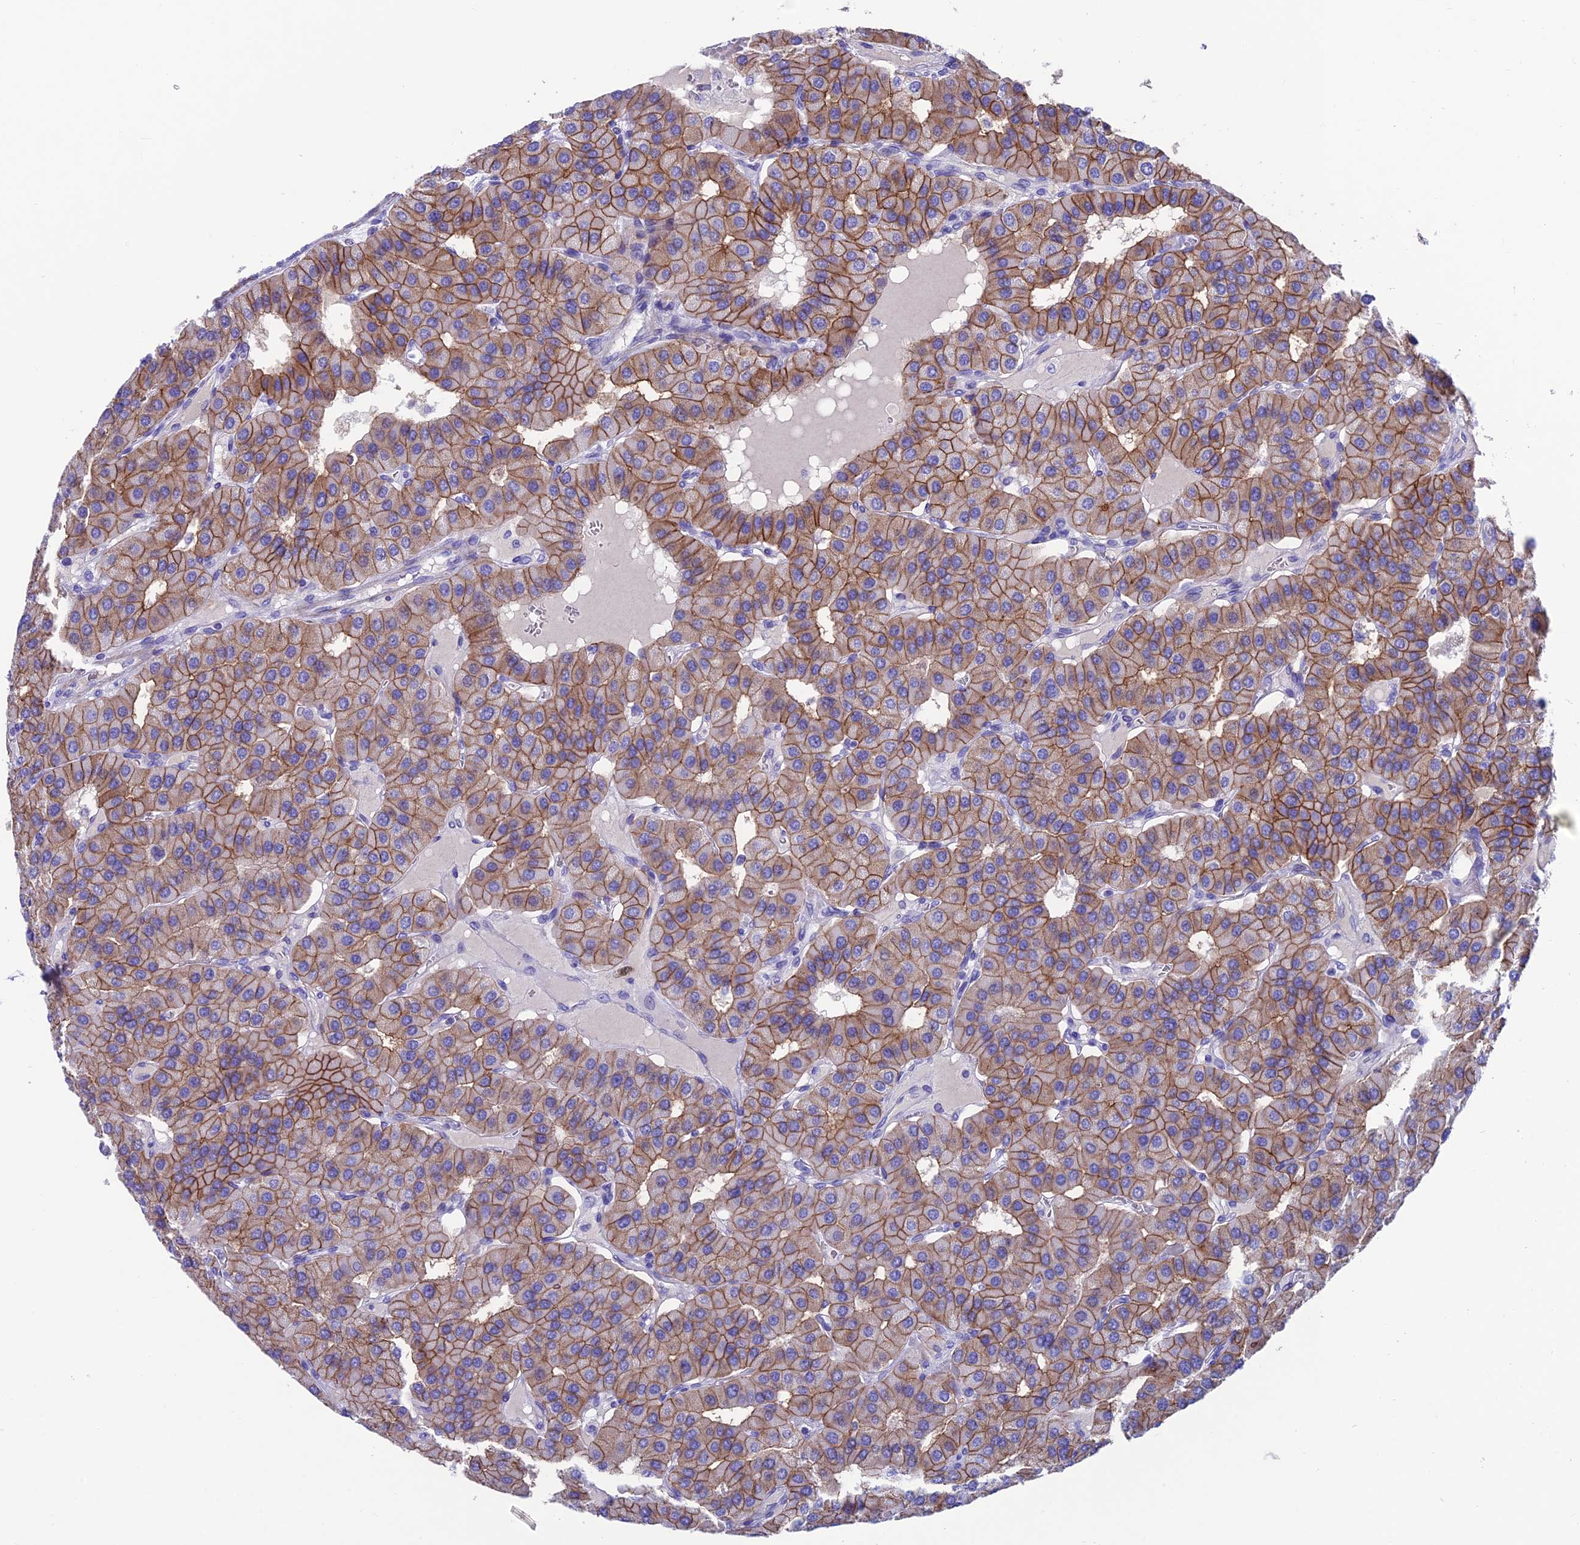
{"staining": {"intensity": "moderate", "quantity": ">75%", "location": "cytoplasmic/membranous"}, "tissue": "parathyroid gland", "cell_type": "Glandular cells", "image_type": "normal", "snomed": [{"axis": "morphology", "description": "Normal tissue, NOS"}, {"axis": "morphology", "description": "Adenoma, NOS"}, {"axis": "topography", "description": "Parathyroid gland"}], "caption": "Immunohistochemistry micrograph of unremarkable parathyroid gland: parathyroid gland stained using immunohistochemistry (IHC) demonstrates medium levels of moderate protein expression localized specifically in the cytoplasmic/membranous of glandular cells, appearing as a cytoplasmic/membranous brown color.", "gene": "GNG11", "patient": {"sex": "female", "age": 86}}